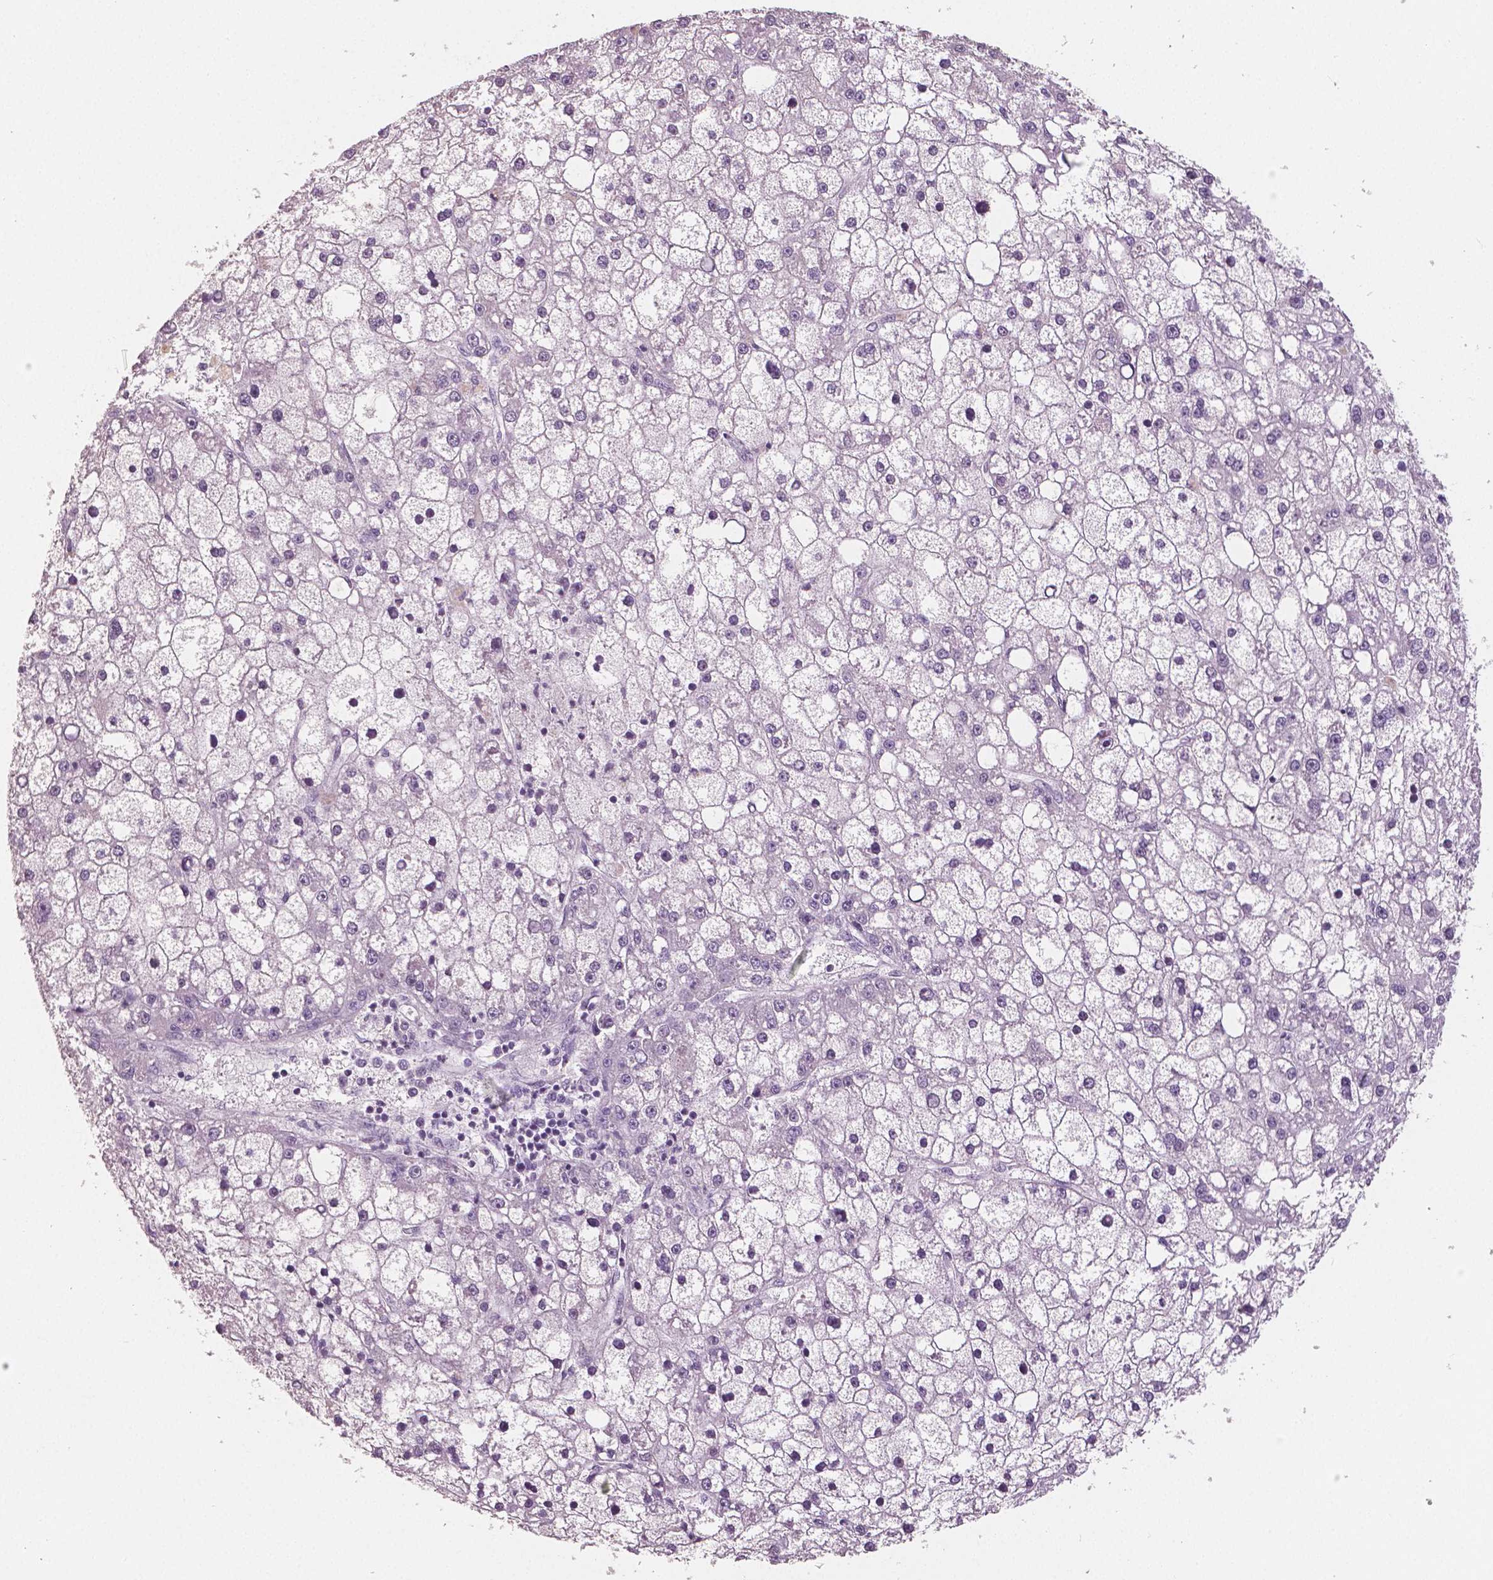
{"staining": {"intensity": "negative", "quantity": "none", "location": "none"}, "tissue": "liver cancer", "cell_type": "Tumor cells", "image_type": "cancer", "snomed": [{"axis": "morphology", "description": "Carcinoma, Hepatocellular, NOS"}, {"axis": "topography", "description": "Liver"}], "caption": "IHC of liver cancer reveals no expression in tumor cells.", "gene": "NECAB1", "patient": {"sex": "male", "age": 67}}